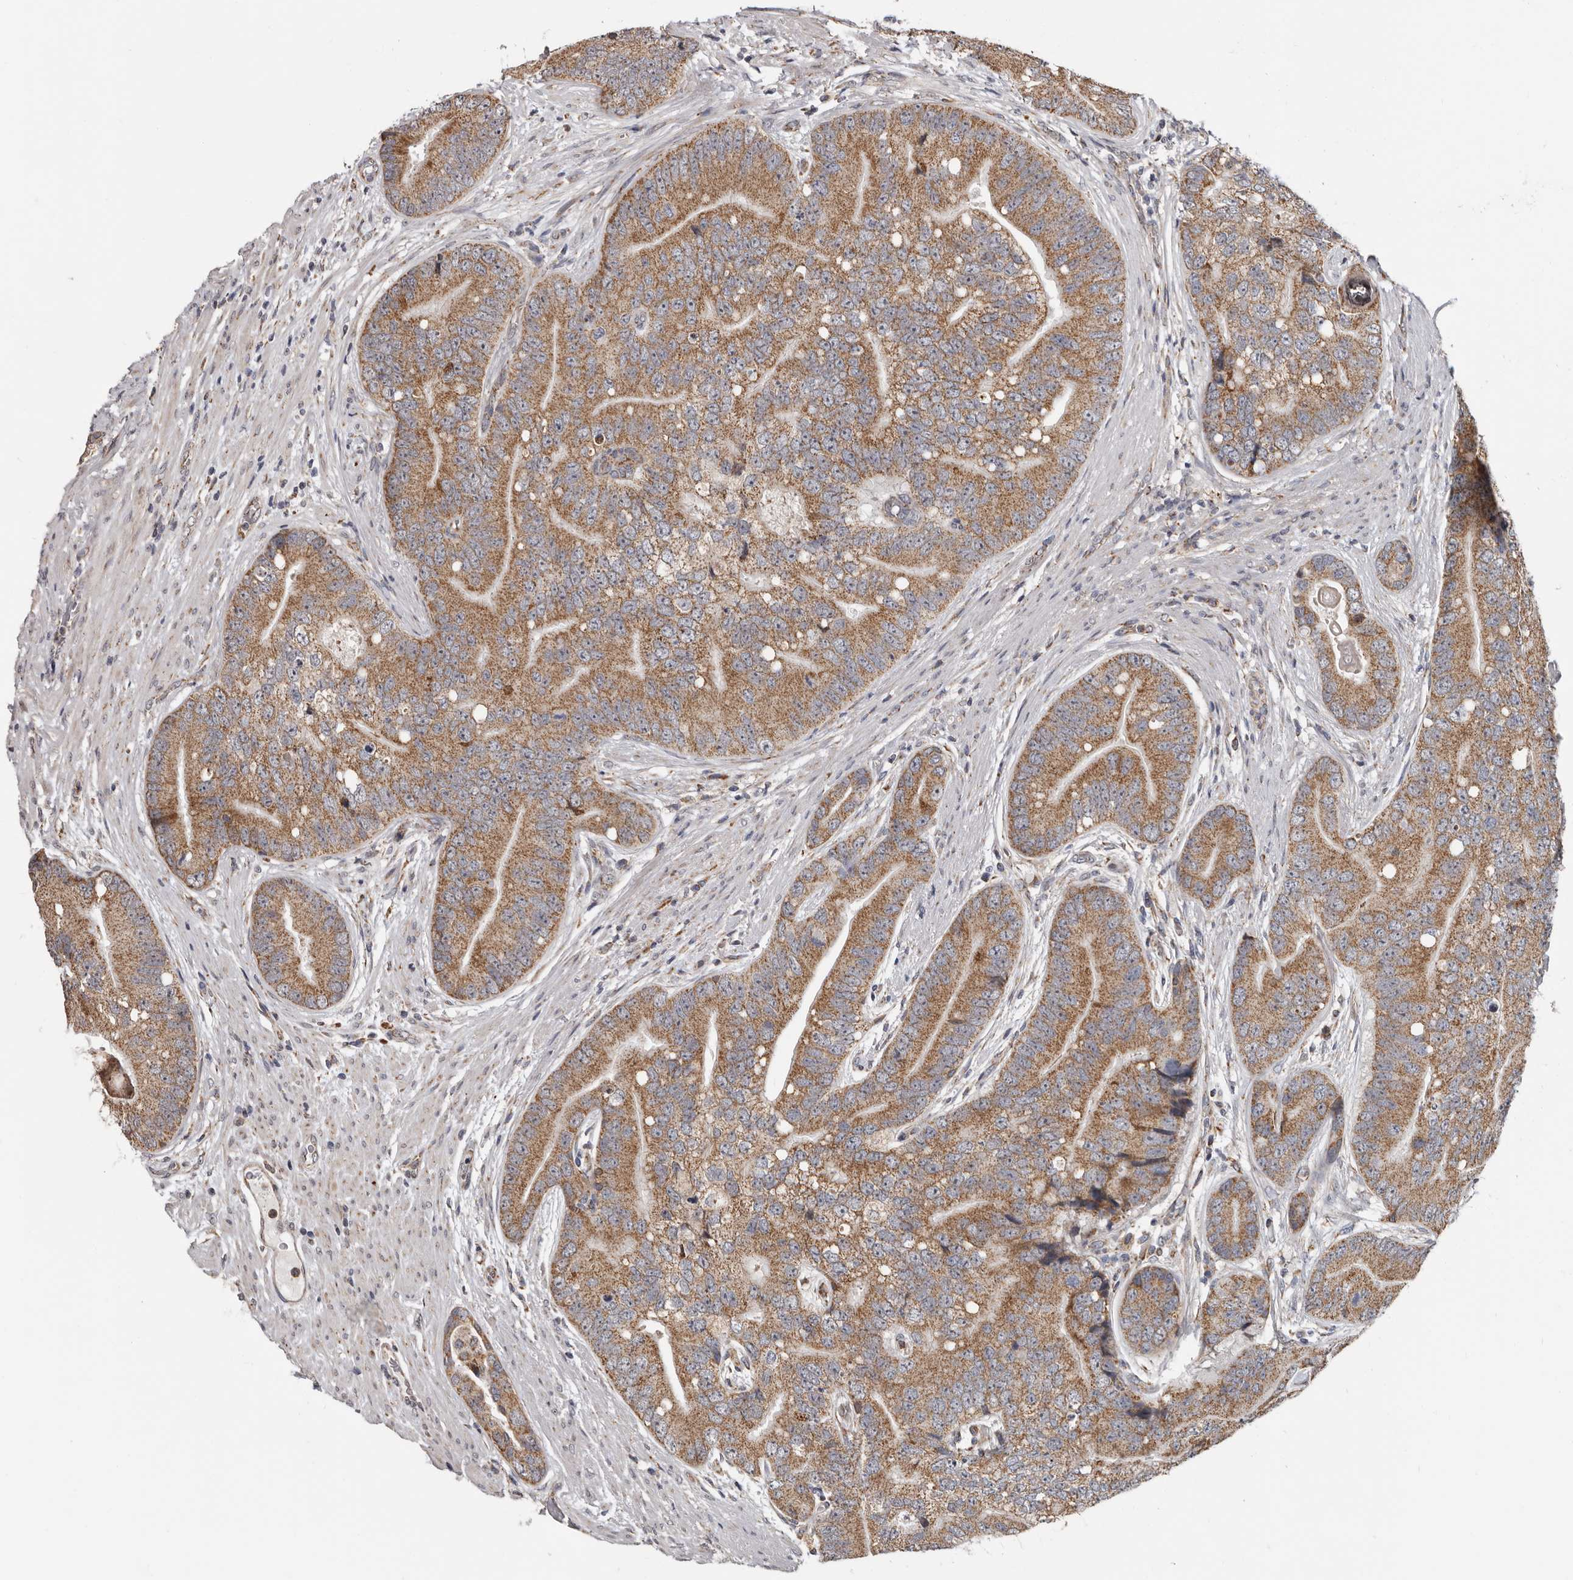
{"staining": {"intensity": "moderate", "quantity": ">75%", "location": "cytoplasmic/membranous"}, "tissue": "prostate cancer", "cell_type": "Tumor cells", "image_type": "cancer", "snomed": [{"axis": "morphology", "description": "Adenocarcinoma, High grade"}, {"axis": "topography", "description": "Prostate"}], "caption": "Prostate cancer (high-grade adenocarcinoma) tissue shows moderate cytoplasmic/membranous positivity in about >75% of tumor cells, visualized by immunohistochemistry.", "gene": "MRPL18", "patient": {"sex": "male", "age": 70}}